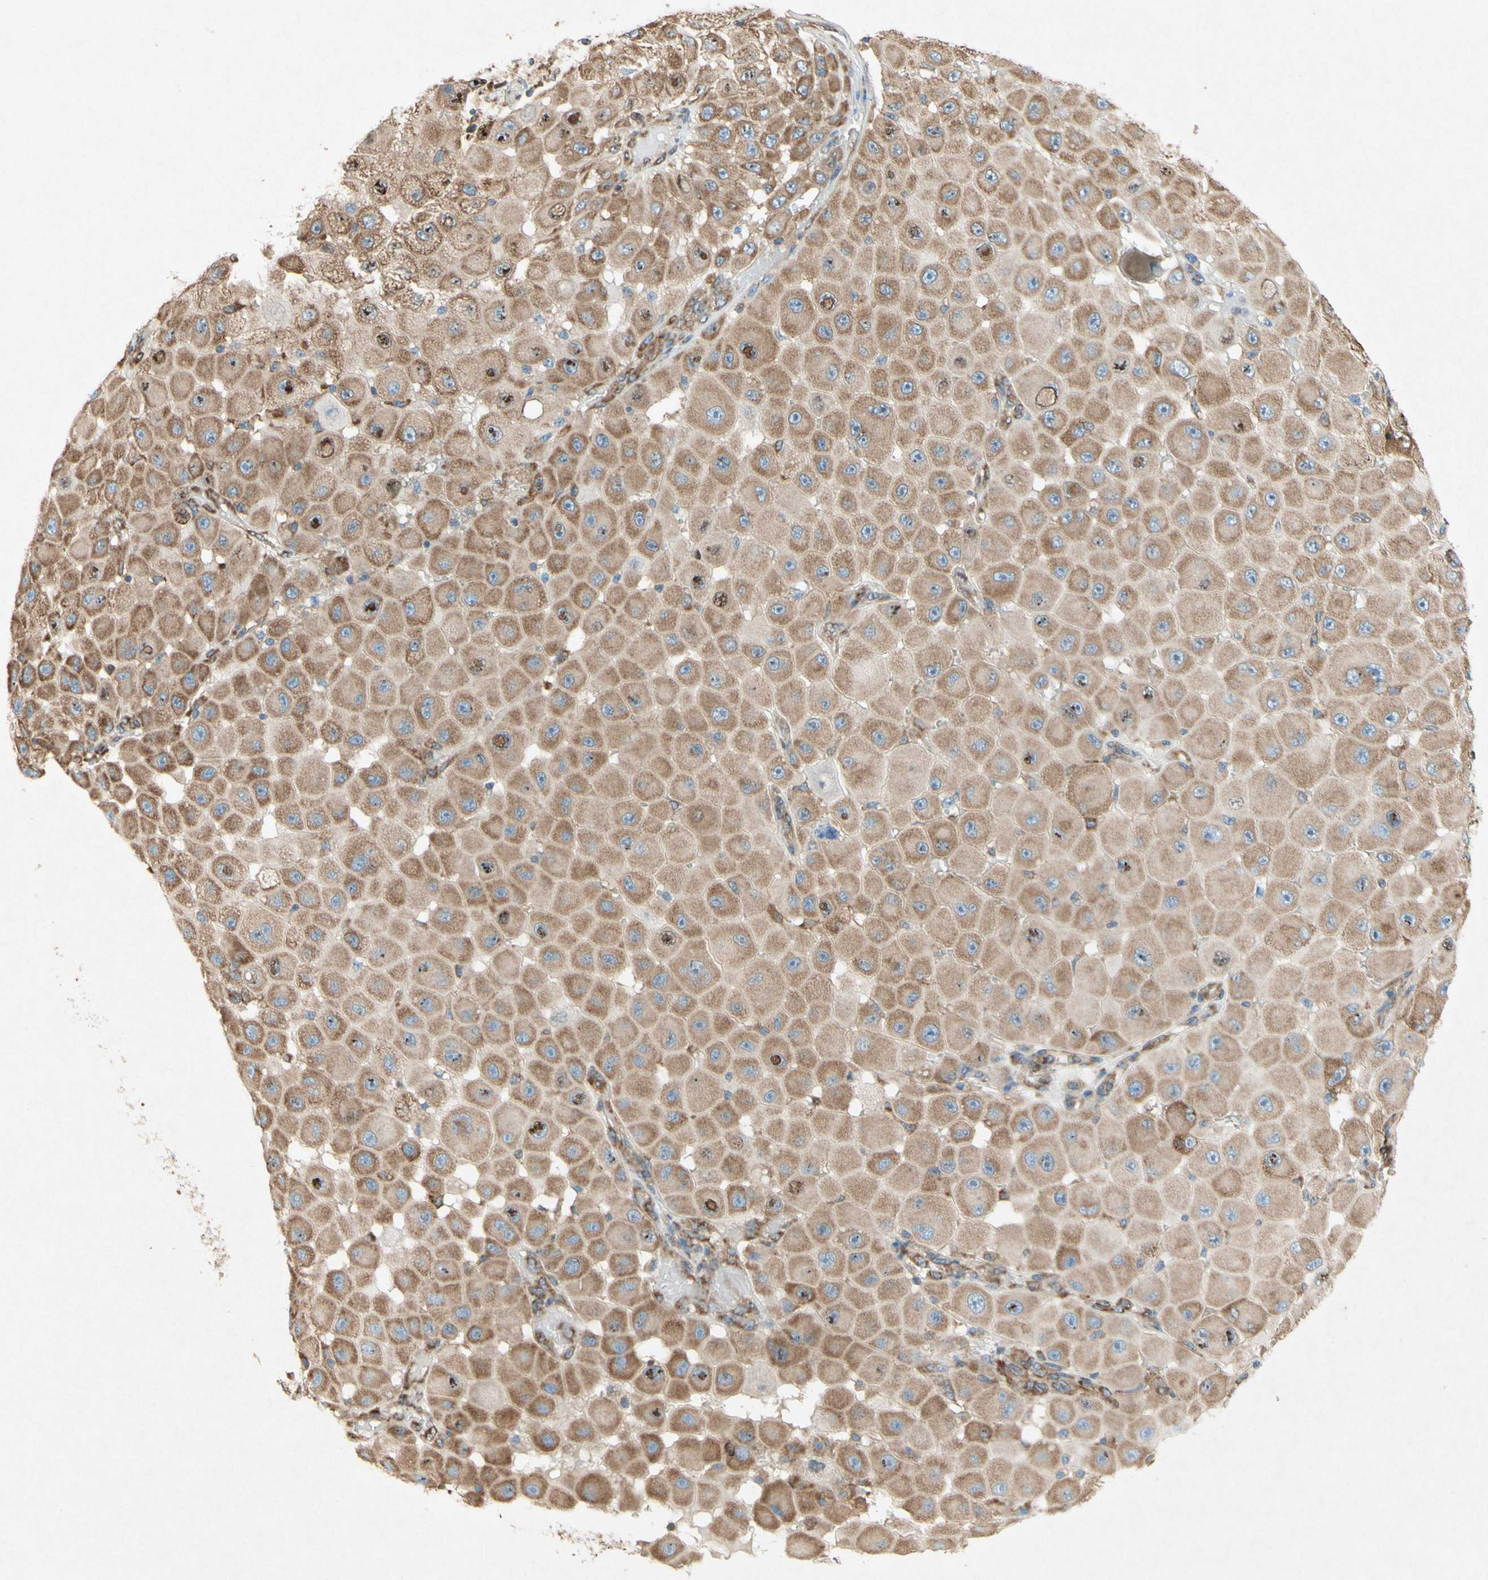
{"staining": {"intensity": "moderate", "quantity": ">75%", "location": "cytoplasmic/membranous,nuclear"}, "tissue": "melanoma", "cell_type": "Tumor cells", "image_type": "cancer", "snomed": [{"axis": "morphology", "description": "Malignant melanoma, NOS"}, {"axis": "topography", "description": "Skin"}], "caption": "Immunohistochemical staining of melanoma displays moderate cytoplasmic/membranous and nuclear protein positivity in approximately >75% of tumor cells.", "gene": "PABPC1", "patient": {"sex": "female", "age": 81}}